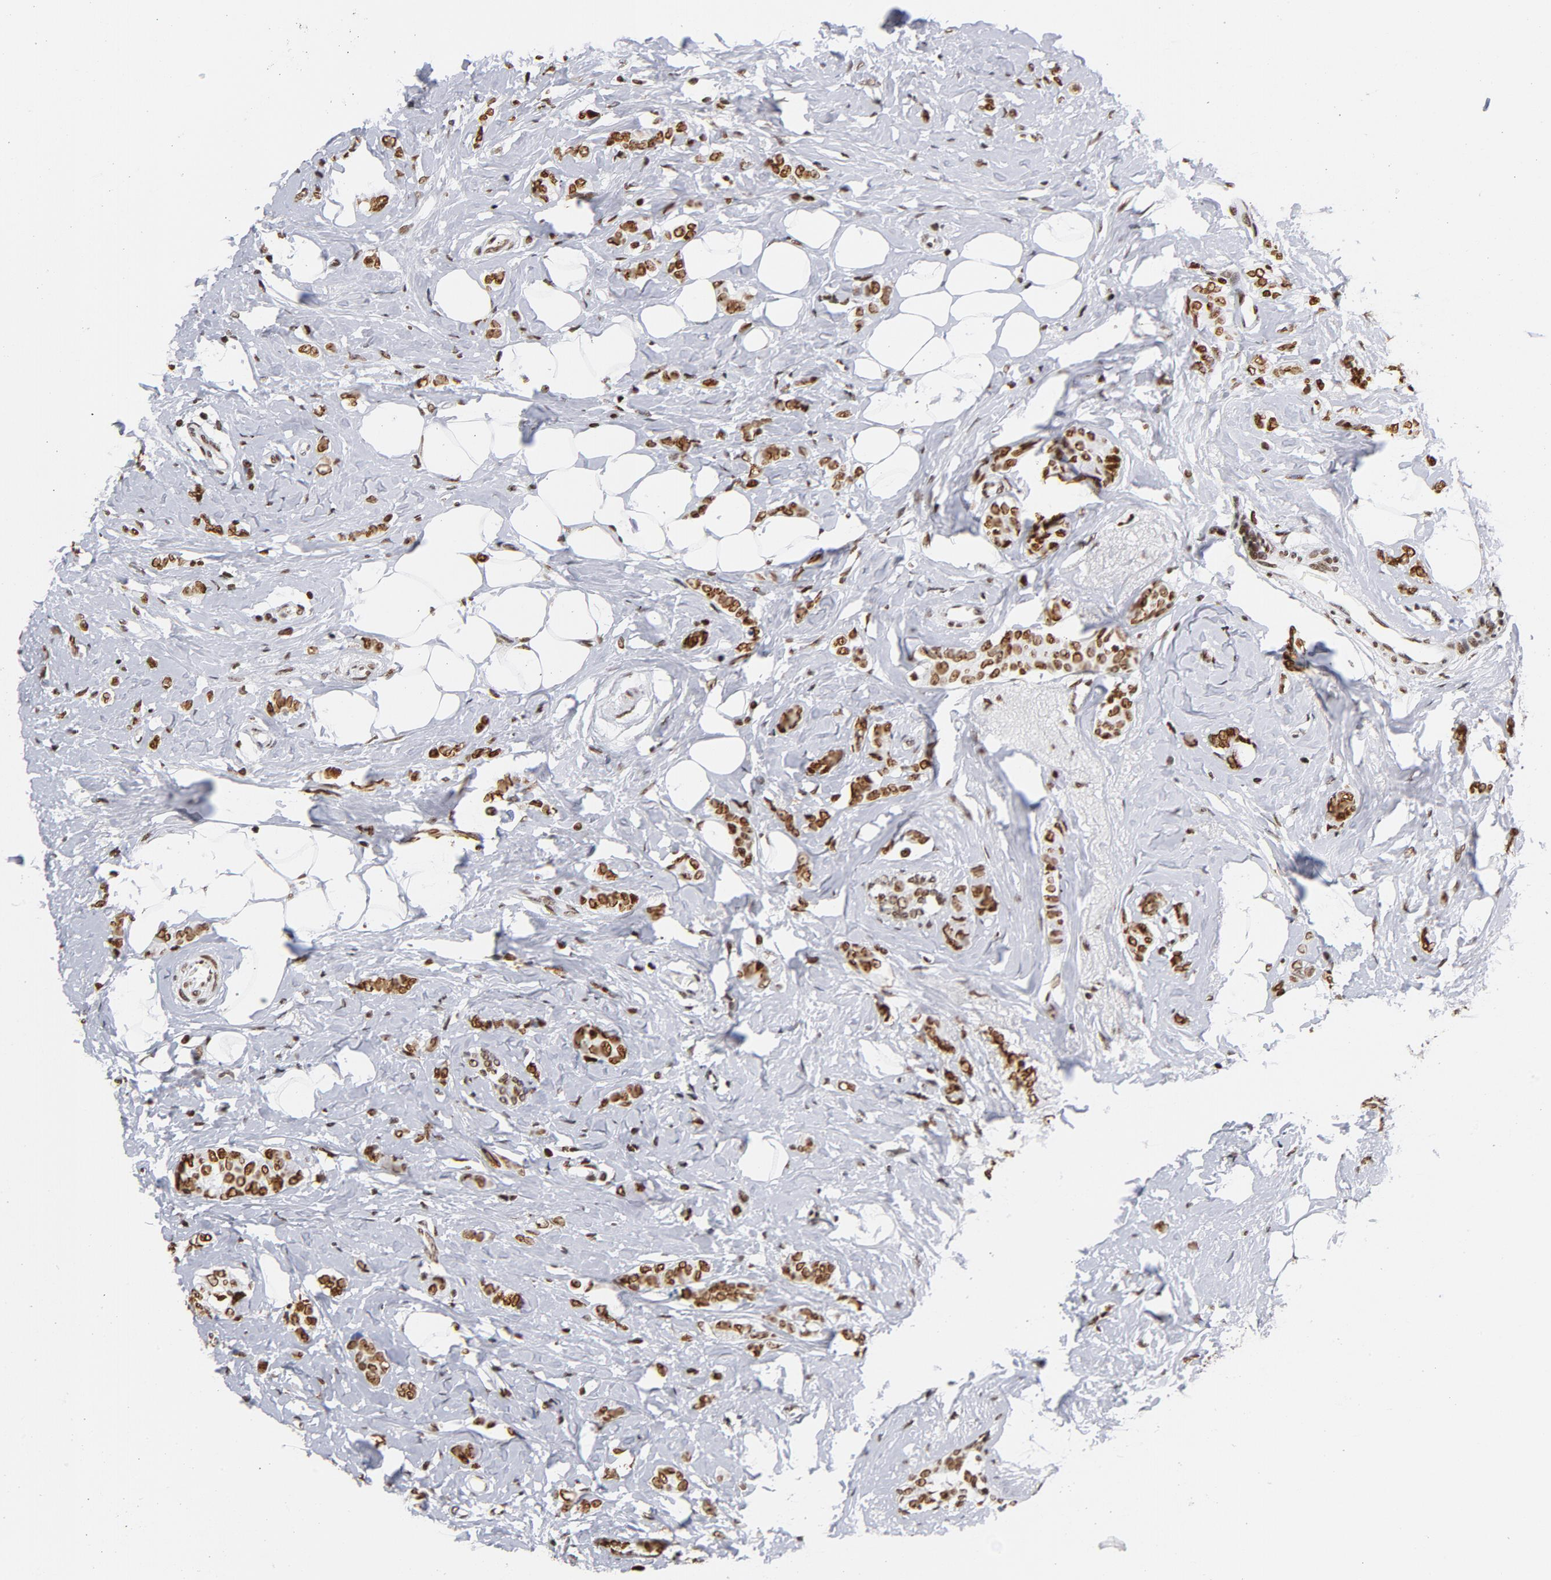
{"staining": {"intensity": "moderate", "quantity": ">75%", "location": "nuclear"}, "tissue": "breast cancer", "cell_type": "Tumor cells", "image_type": "cancer", "snomed": [{"axis": "morphology", "description": "Lobular carcinoma"}, {"axis": "topography", "description": "Breast"}], "caption": "Lobular carcinoma (breast) tissue exhibits moderate nuclear staining in approximately >75% of tumor cells", "gene": "TOP2B", "patient": {"sex": "female", "age": 60}}